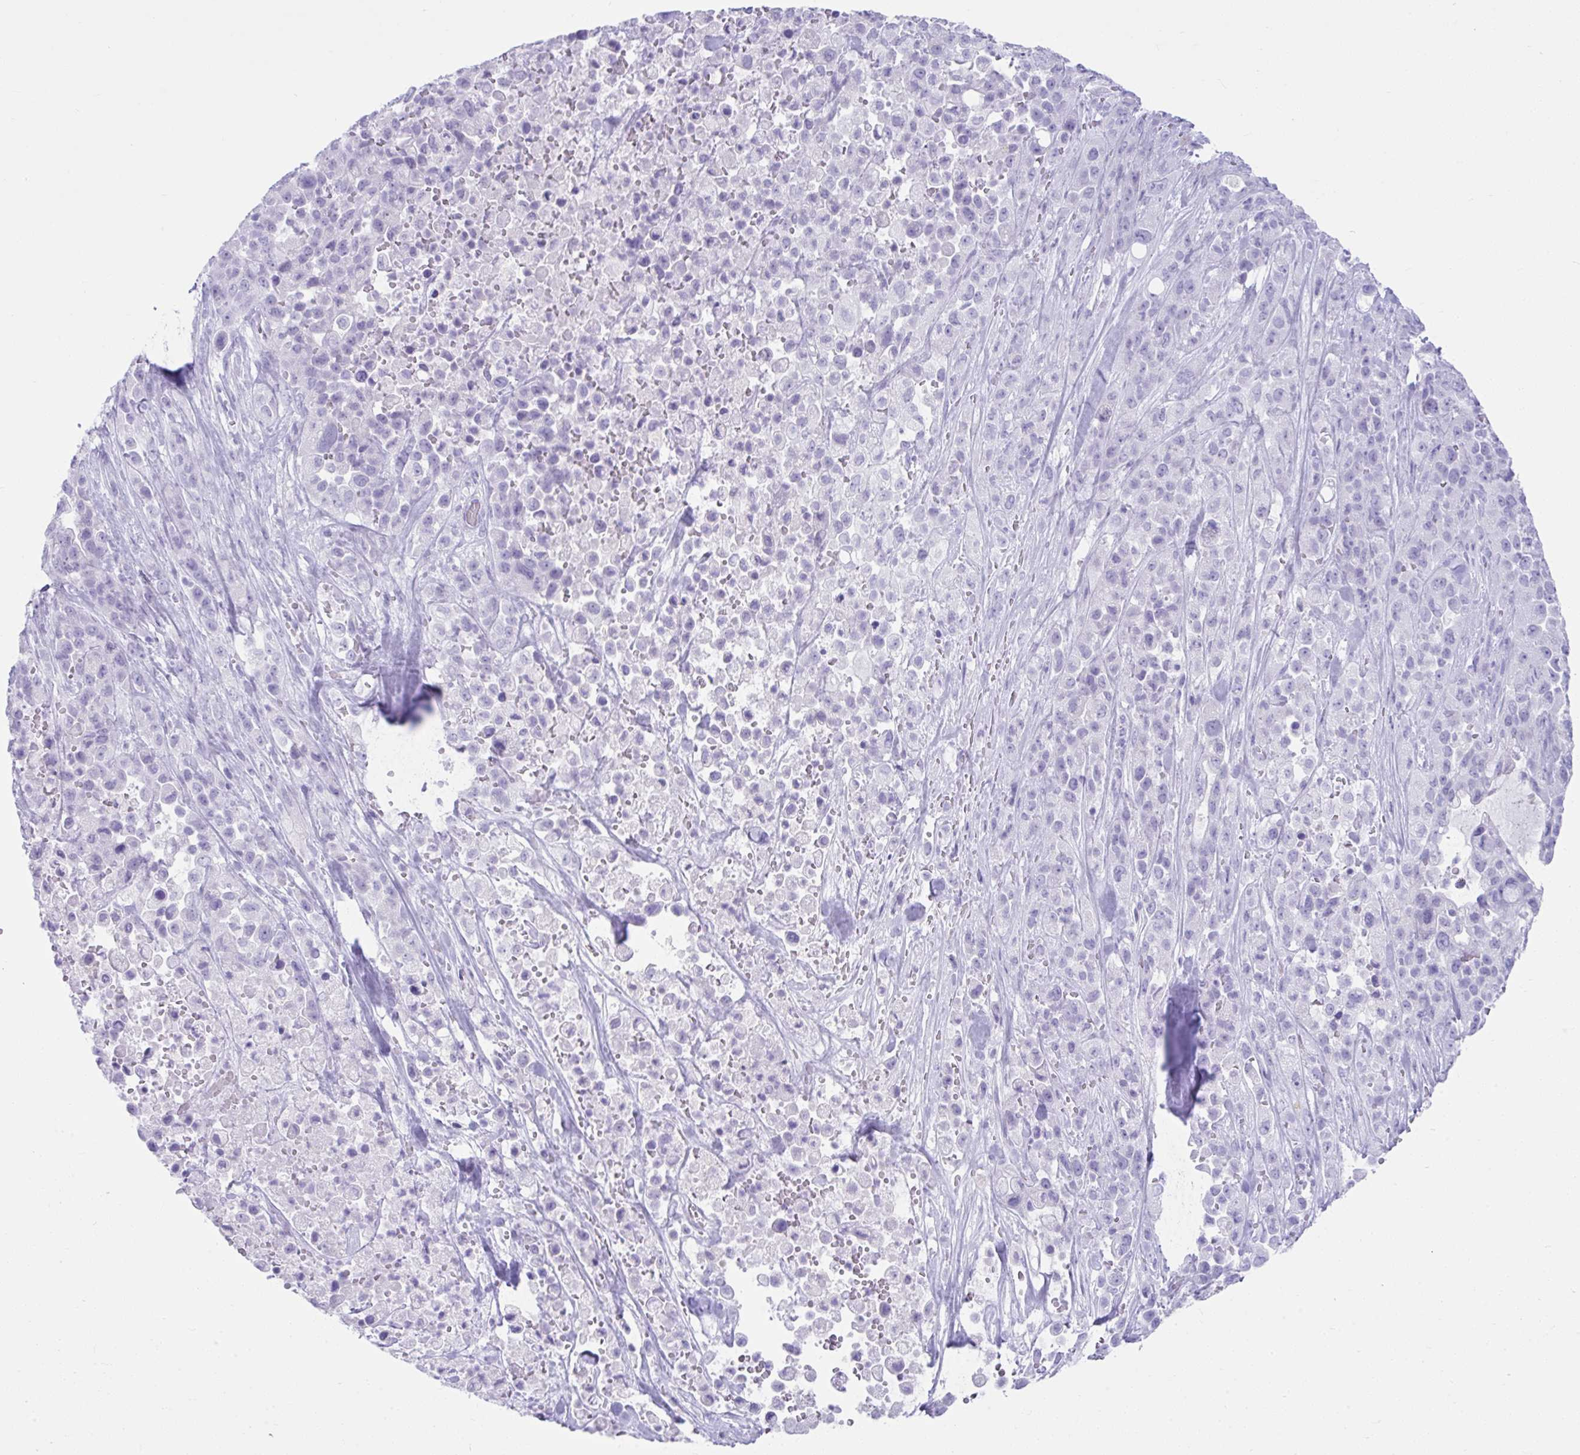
{"staining": {"intensity": "negative", "quantity": "none", "location": "none"}, "tissue": "pancreatic cancer", "cell_type": "Tumor cells", "image_type": "cancer", "snomed": [{"axis": "morphology", "description": "Adenocarcinoma, NOS"}, {"axis": "topography", "description": "Pancreas"}], "caption": "Adenocarcinoma (pancreatic) was stained to show a protein in brown. There is no significant expression in tumor cells.", "gene": "PSCA", "patient": {"sex": "male", "age": 44}}